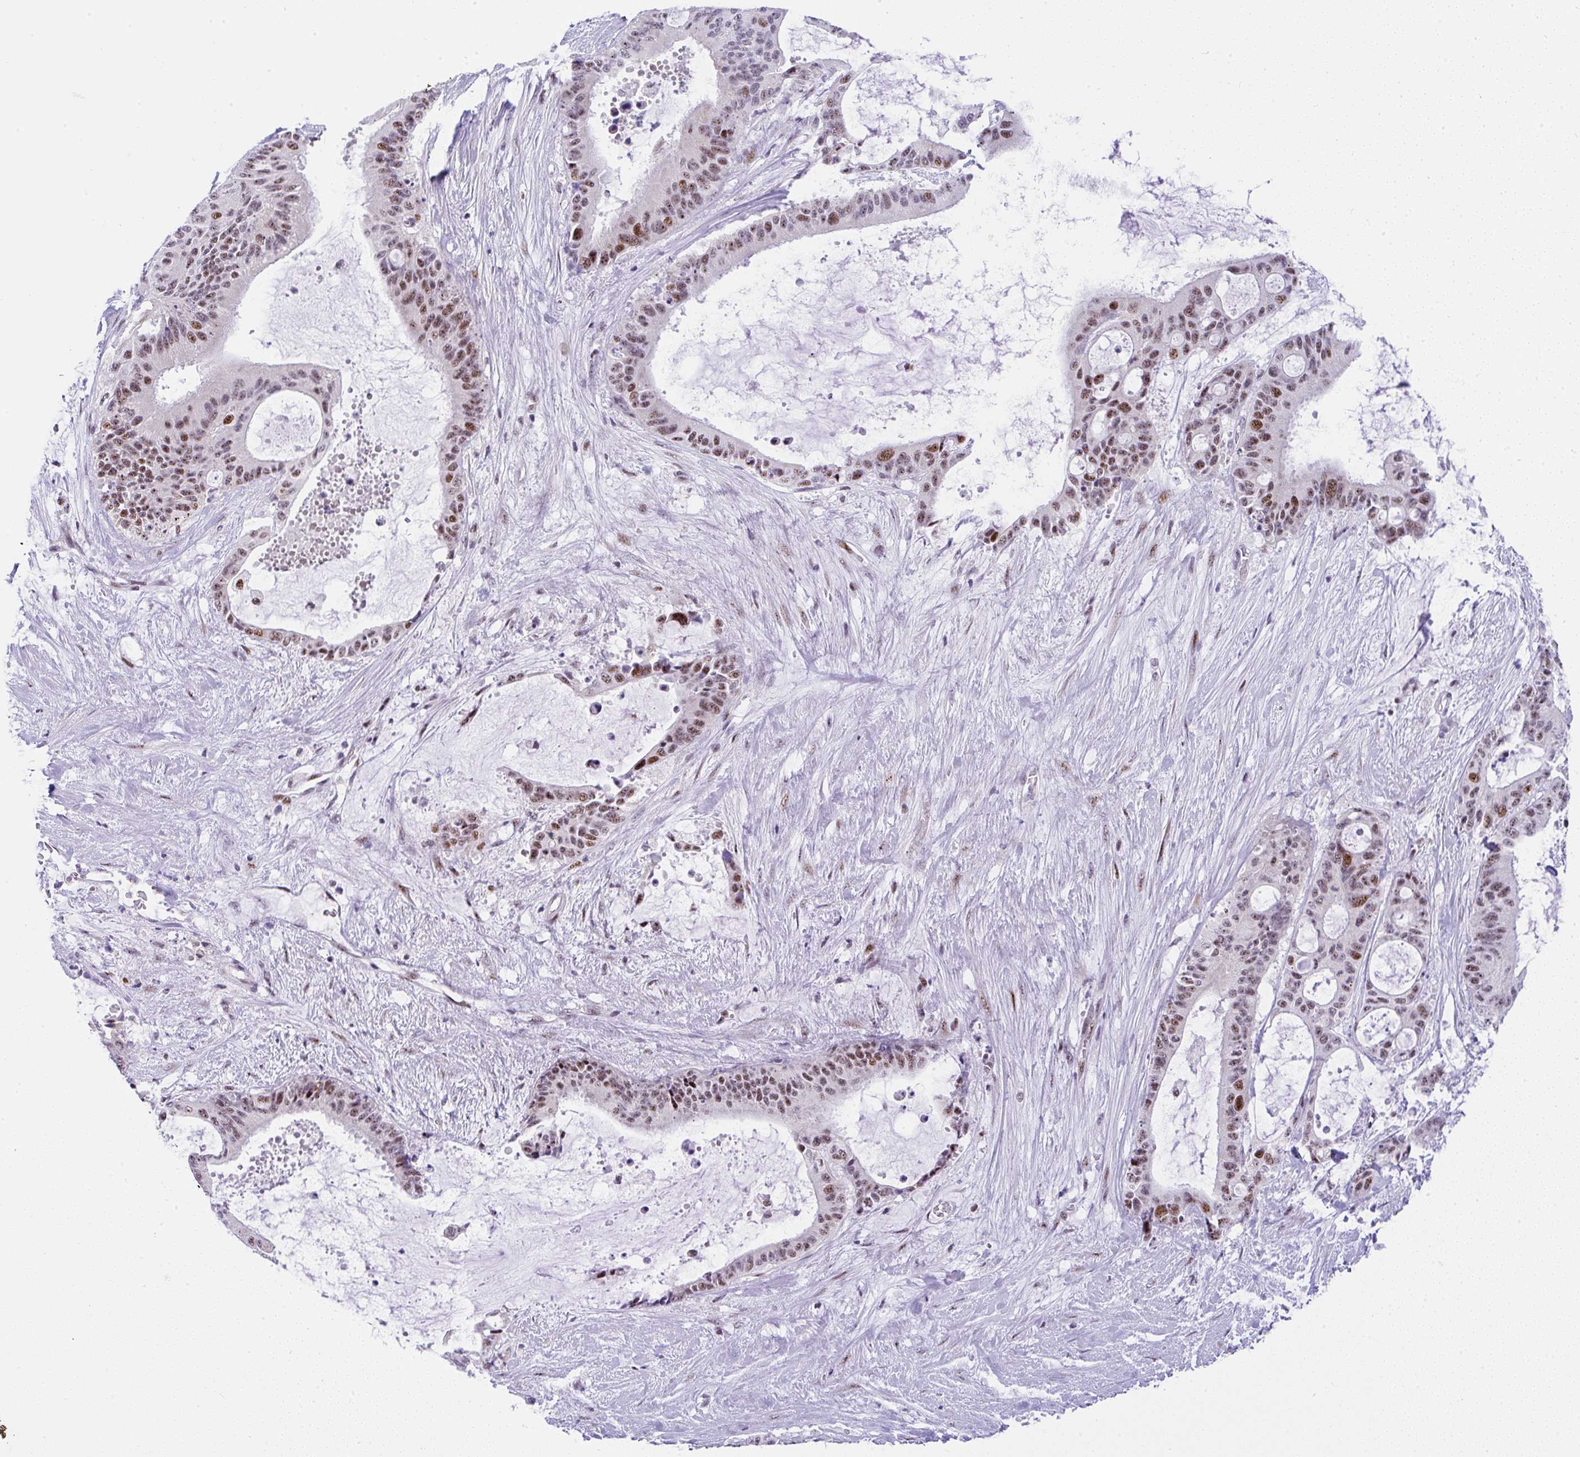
{"staining": {"intensity": "moderate", "quantity": ">75%", "location": "nuclear"}, "tissue": "liver cancer", "cell_type": "Tumor cells", "image_type": "cancer", "snomed": [{"axis": "morphology", "description": "Normal tissue, NOS"}, {"axis": "morphology", "description": "Cholangiocarcinoma"}, {"axis": "topography", "description": "Liver"}, {"axis": "topography", "description": "Peripheral nerve tissue"}], "caption": "Immunohistochemistry micrograph of liver cancer (cholangiocarcinoma) stained for a protein (brown), which reveals medium levels of moderate nuclear staining in approximately >75% of tumor cells.", "gene": "NR1D2", "patient": {"sex": "female", "age": 73}}